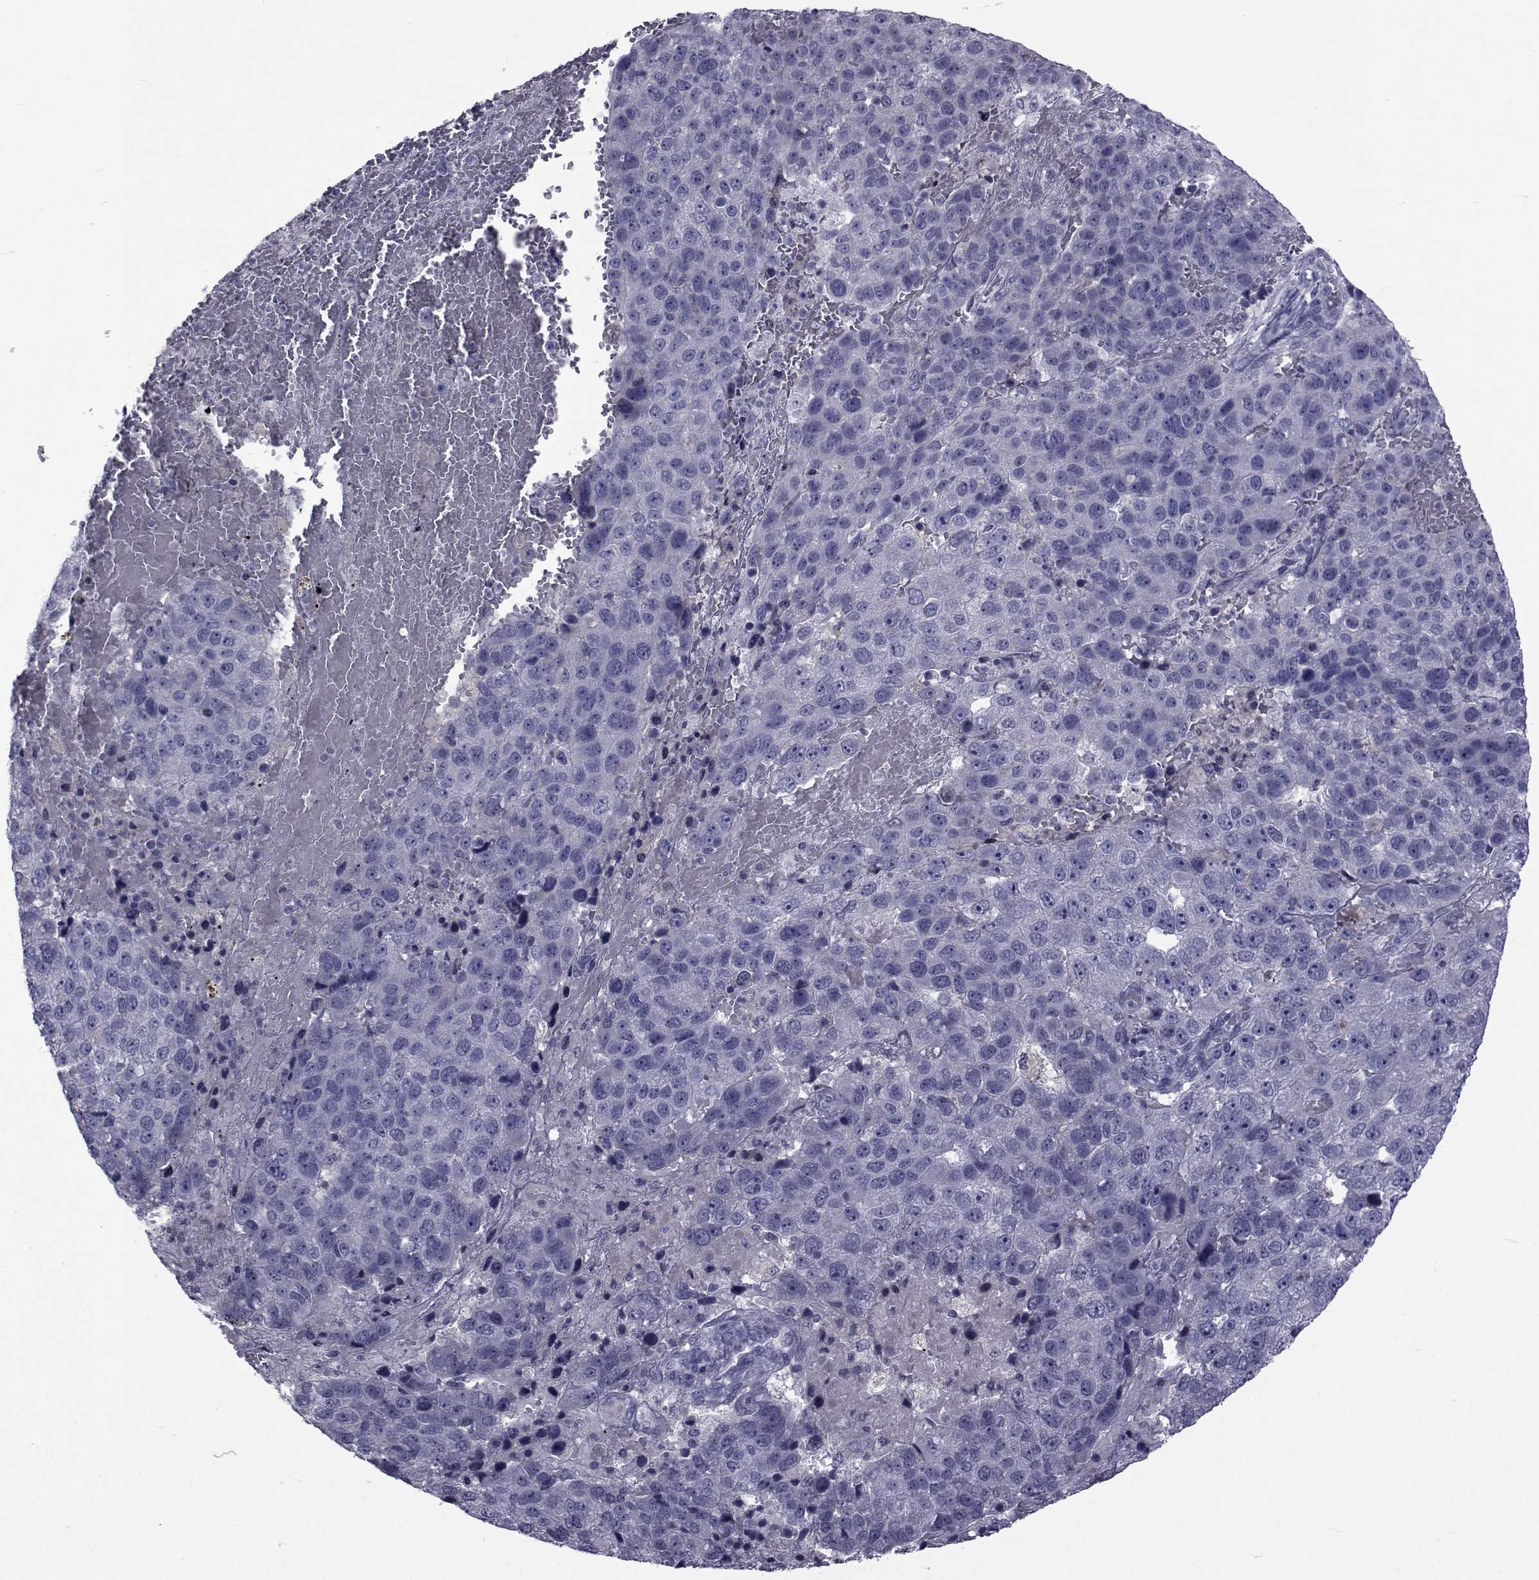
{"staining": {"intensity": "negative", "quantity": "none", "location": "none"}, "tissue": "pancreatic cancer", "cell_type": "Tumor cells", "image_type": "cancer", "snomed": [{"axis": "morphology", "description": "Adenocarcinoma, NOS"}, {"axis": "topography", "description": "Pancreas"}], "caption": "The histopathology image demonstrates no staining of tumor cells in pancreatic cancer. Brightfield microscopy of immunohistochemistry (IHC) stained with DAB (brown) and hematoxylin (blue), captured at high magnification.", "gene": "PAX2", "patient": {"sex": "female", "age": 61}}